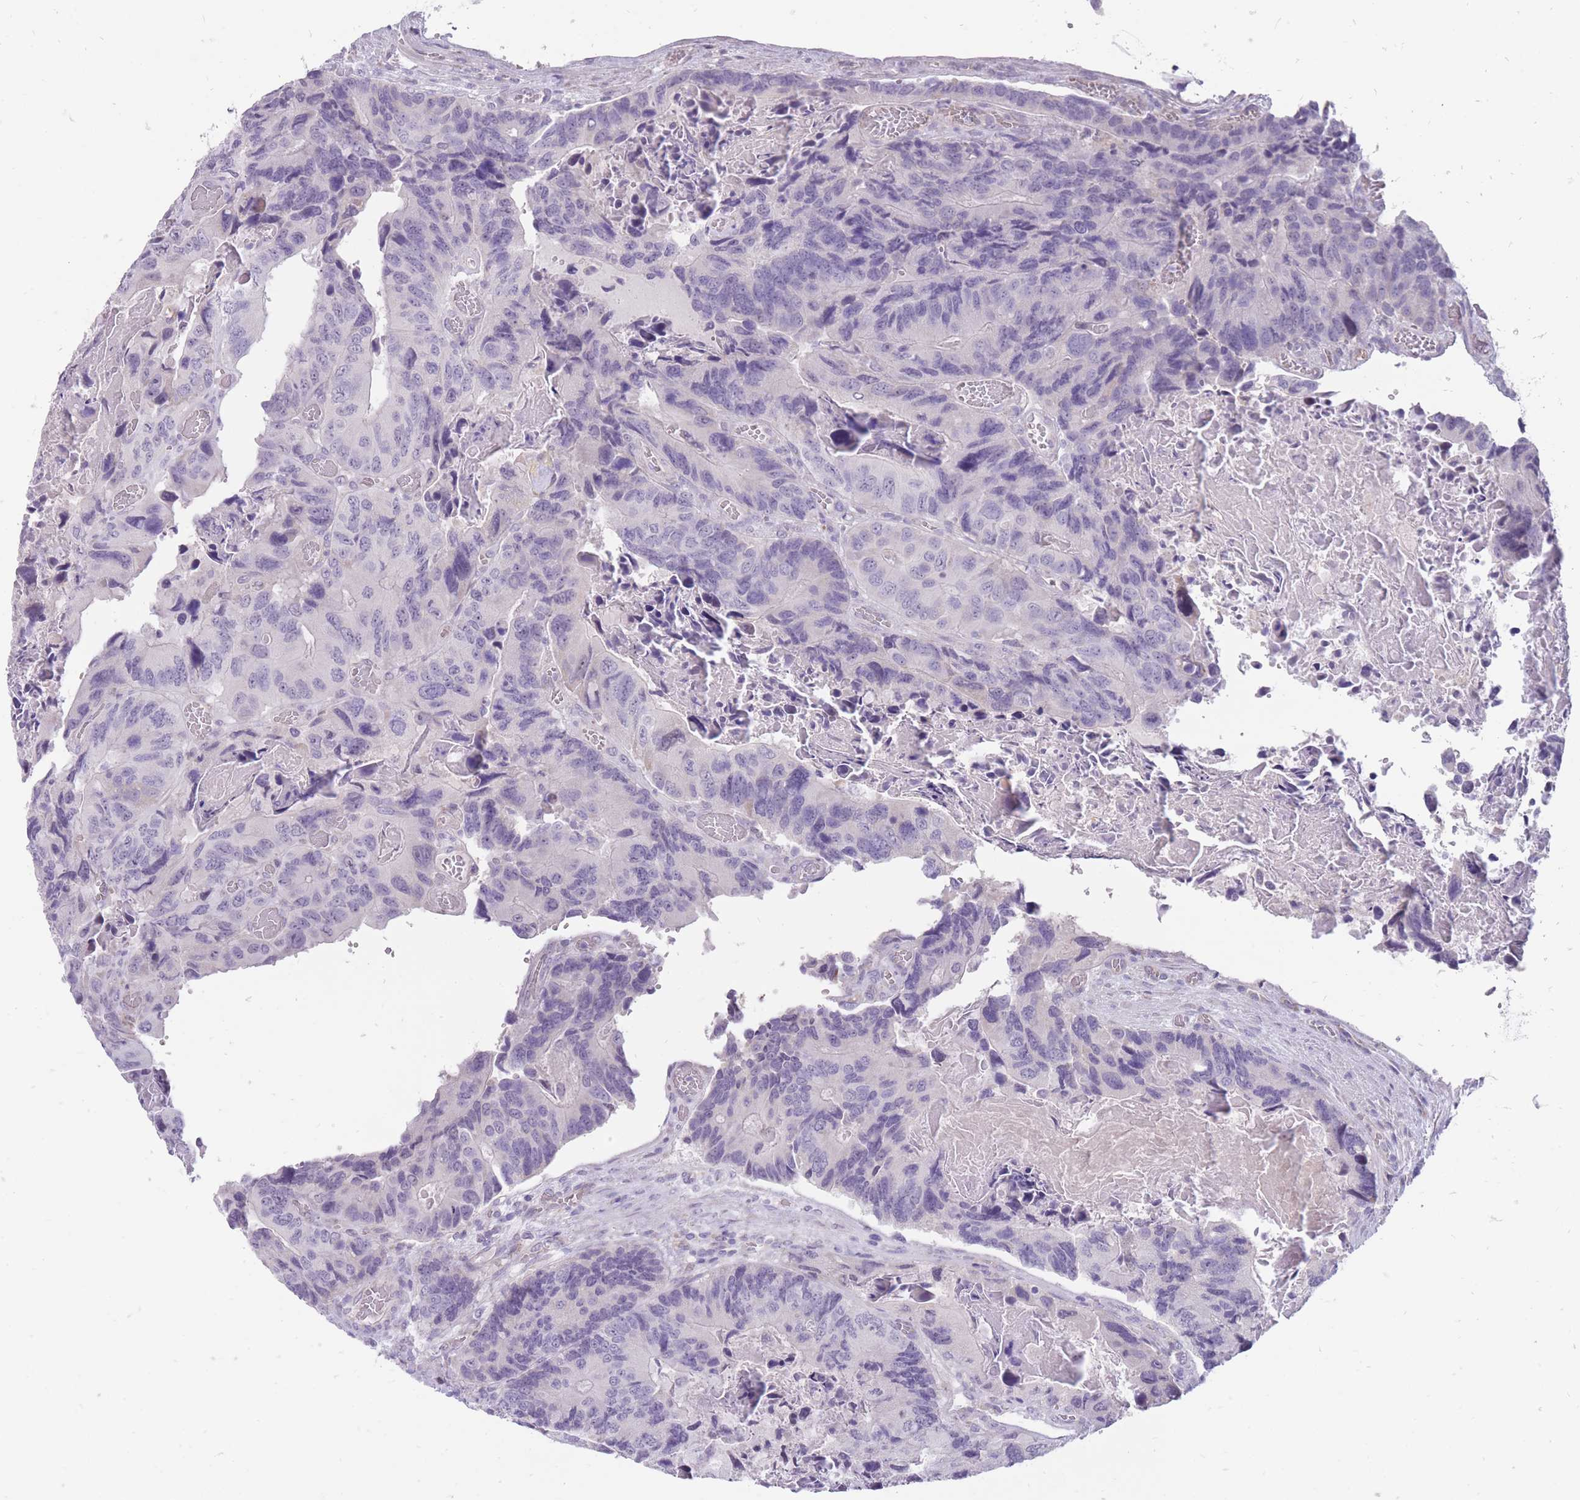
{"staining": {"intensity": "negative", "quantity": "none", "location": "none"}, "tissue": "colorectal cancer", "cell_type": "Tumor cells", "image_type": "cancer", "snomed": [{"axis": "morphology", "description": "Adenocarcinoma, NOS"}, {"axis": "topography", "description": "Colon"}], "caption": "This histopathology image is of colorectal cancer stained with immunohistochemistry to label a protein in brown with the nuclei are counter-stained blue. There is no staining in tumor cells.", "gene": "ERICH4", "patient": {"sex": "male", "age": 84}}